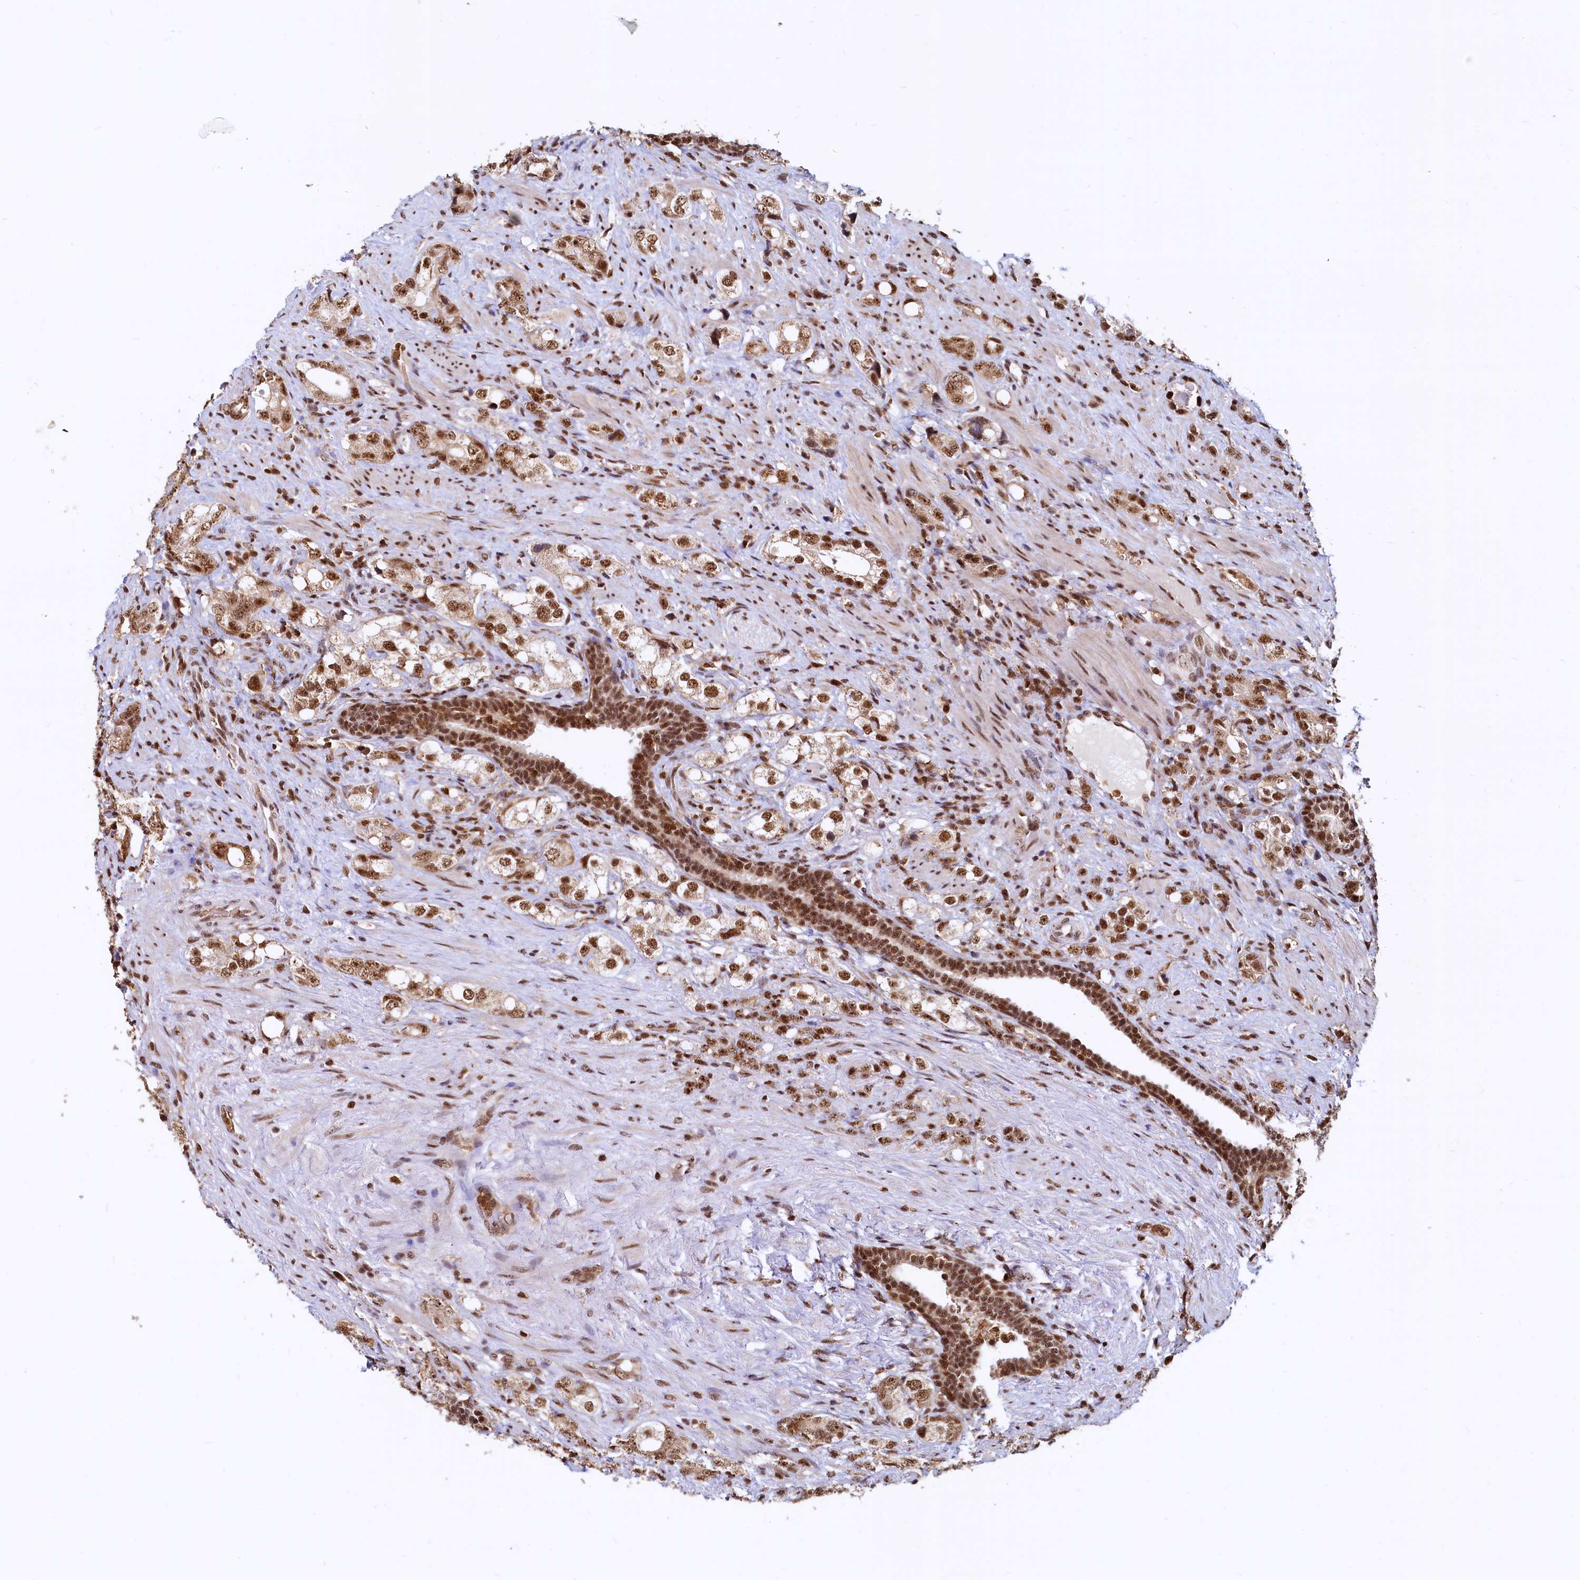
{"staining": {"intensity": "strong", "quantity": ">75%", "location": "nuclear"}, "tissue": "prostate cancer", "cell_type": "Tumor cells", "image_type": "cancer", "snomed": [{"axis": "morphology", "description": "Adenocarcinoma, High grade"}, {"axis": "topography", "description": "Prostate"}], "caption": "Prostate cancer stained for a protein shows strong nuclear positivity in tumor cells.", "gene": "RSRC2", "patient": {"sex": "male", "age": 63}}